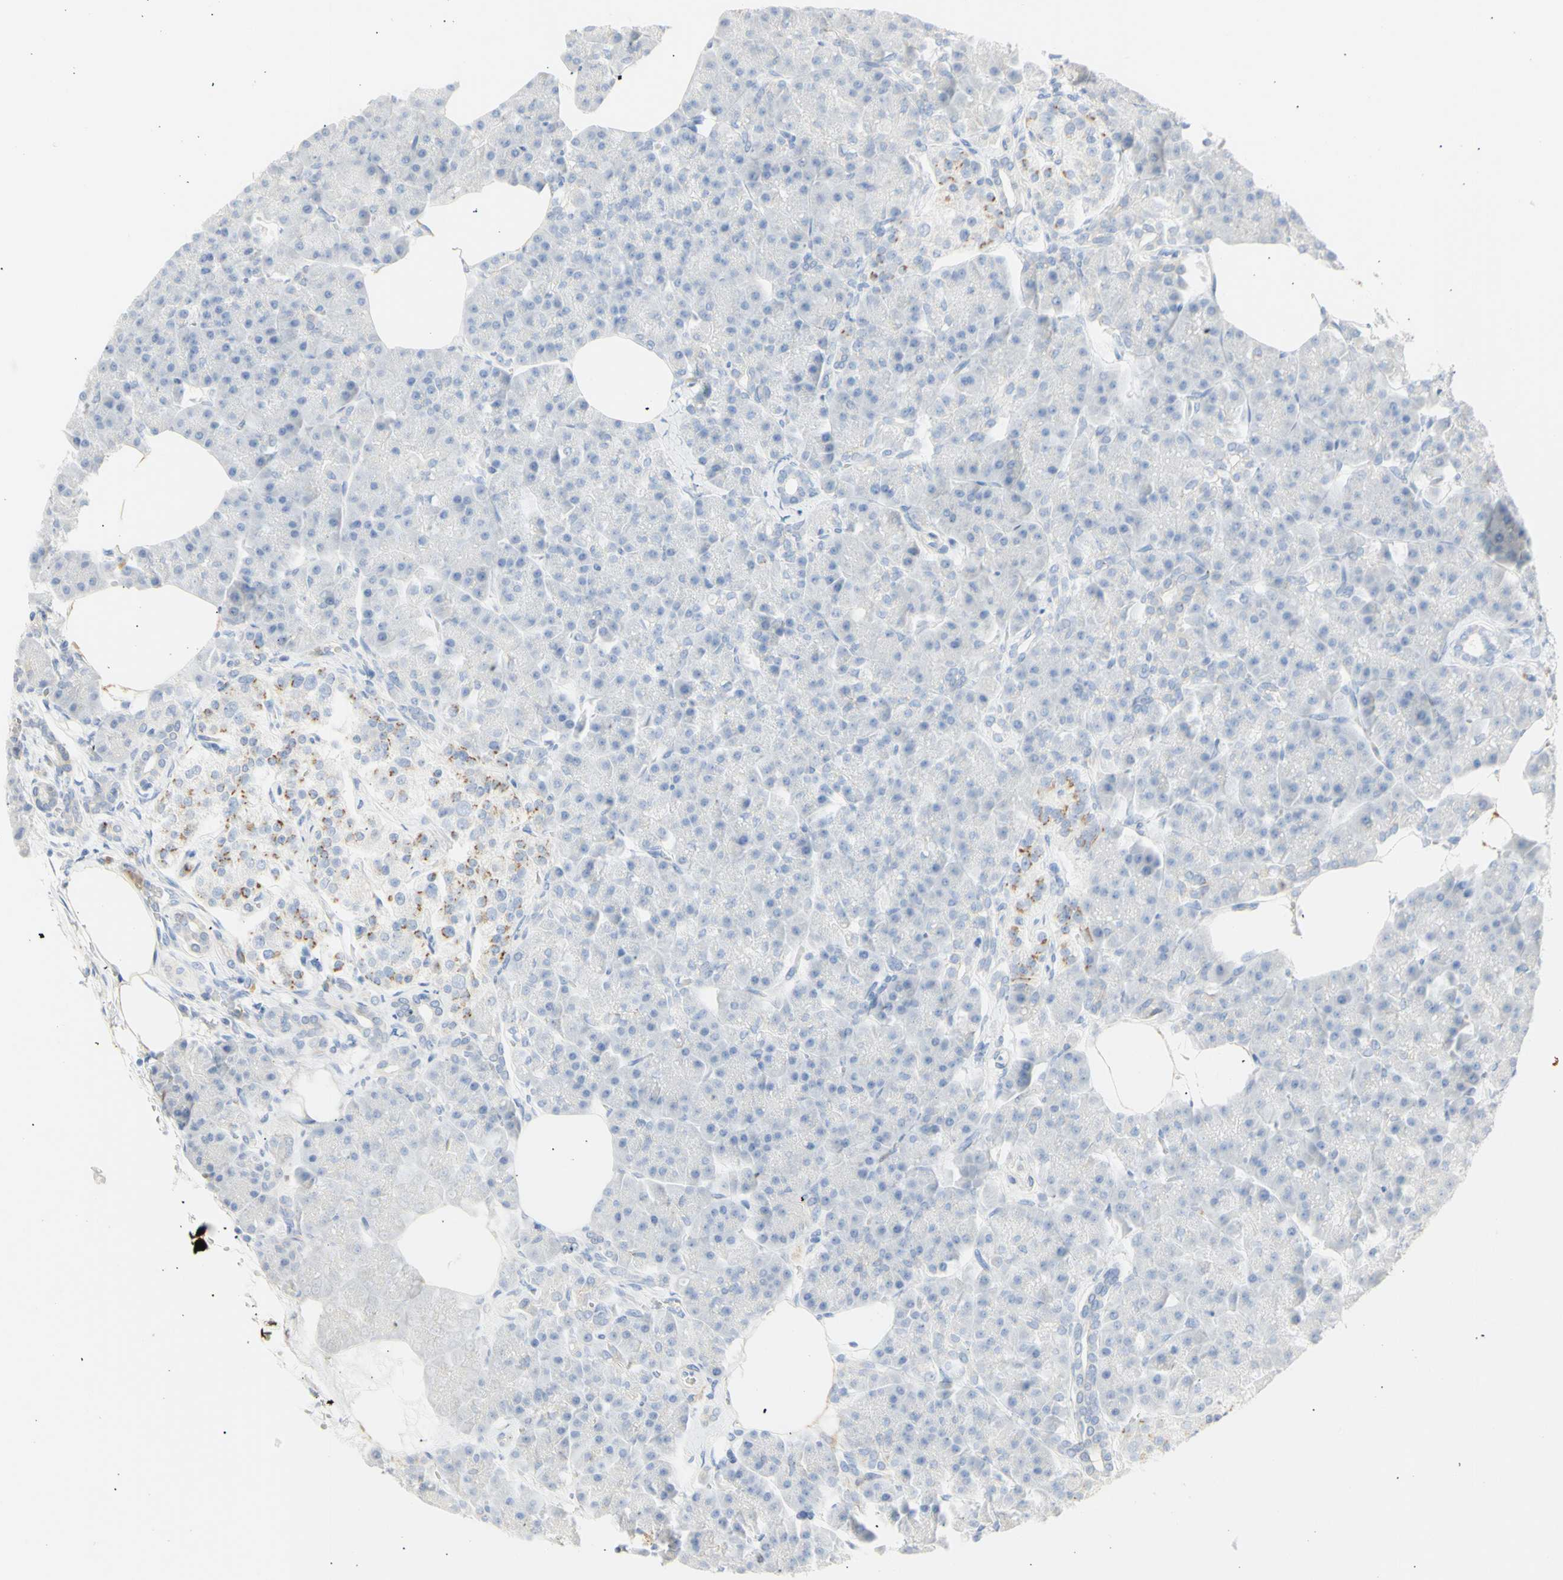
{"staining": {"intensity": "negative", "quantity": "none", "location": "none"}, "tissue": "pancreas", "cell_type": "Exocrine glandular cells", "image_type": "normal", "snomed": [{"axis": "morphology", "description": "Normal tissue, NOS"}, {"axis": "topography", "description": "Pancreas"}], "caption": "Exocrine glandular cells show no significant protein positivity in unremarkable pancreas. (Brightfield microscopy of DAB IHC at high magnification).", "gene": "B4GALNT3", "patient": {"sex": "female", "age": 70}}